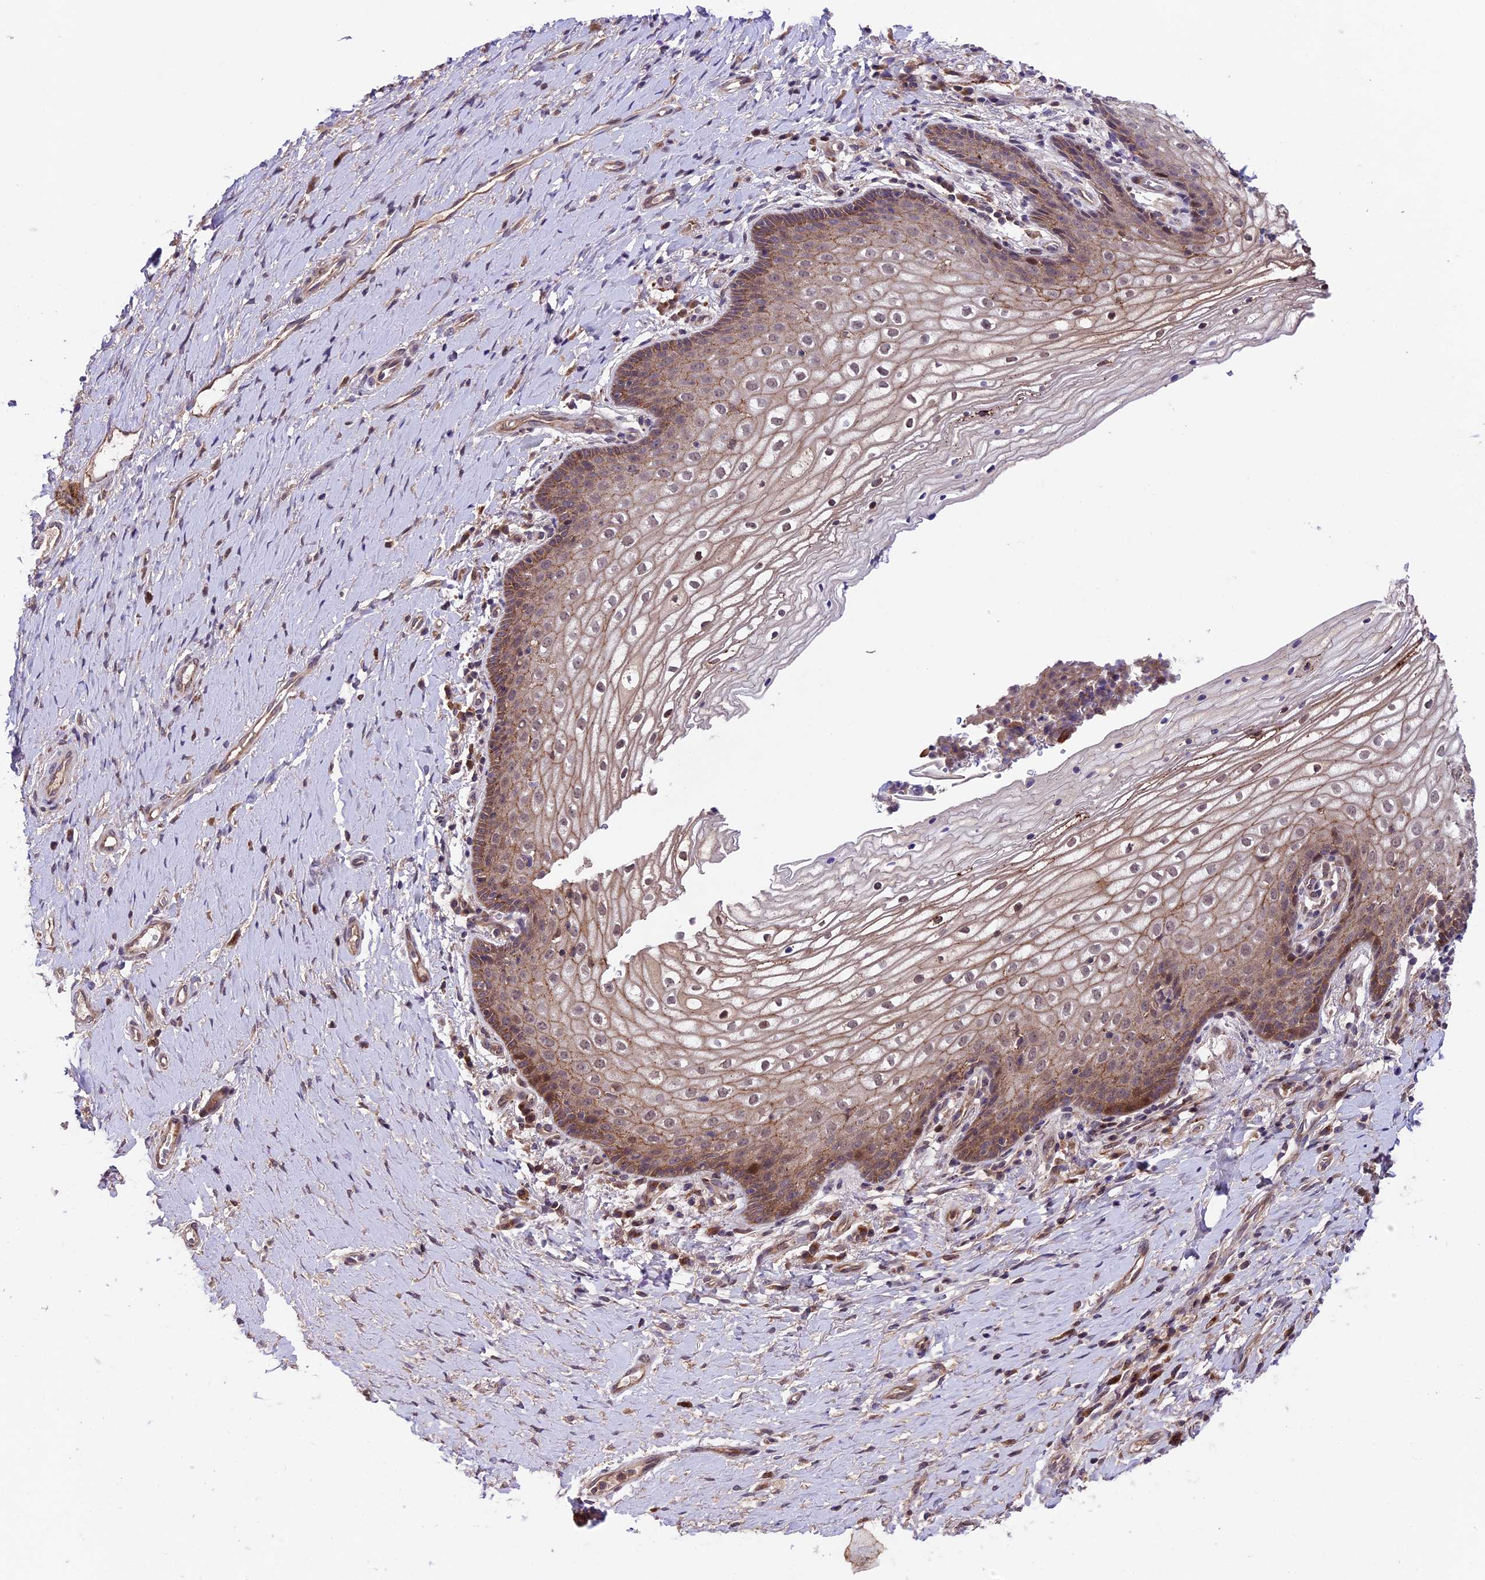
{"staining": {"intensity": "moderate", "quantity": ">75%", "location": "cytoplasmic/membranous,nuclear"}, "tissue": "vagina", "cell_type": "Squamous epithelial cells", "image_type": "normal", "snomed": [{"axis": "morphology", "description": "Normal tissue, NOS"}, {"axis": "topography", "description": "Vagina"}], "caption": "Immunohistochemical staining of normal human vagina shows moderate cytoplasmic/membranous,nuclear protein expression in about >75% of squamous epithelial cells. (brown staining indicates protein expression, while blue staining denotes nuclei).", "gene": "SIPA1L3", "patient": {"sex": "female", "age": 60}}